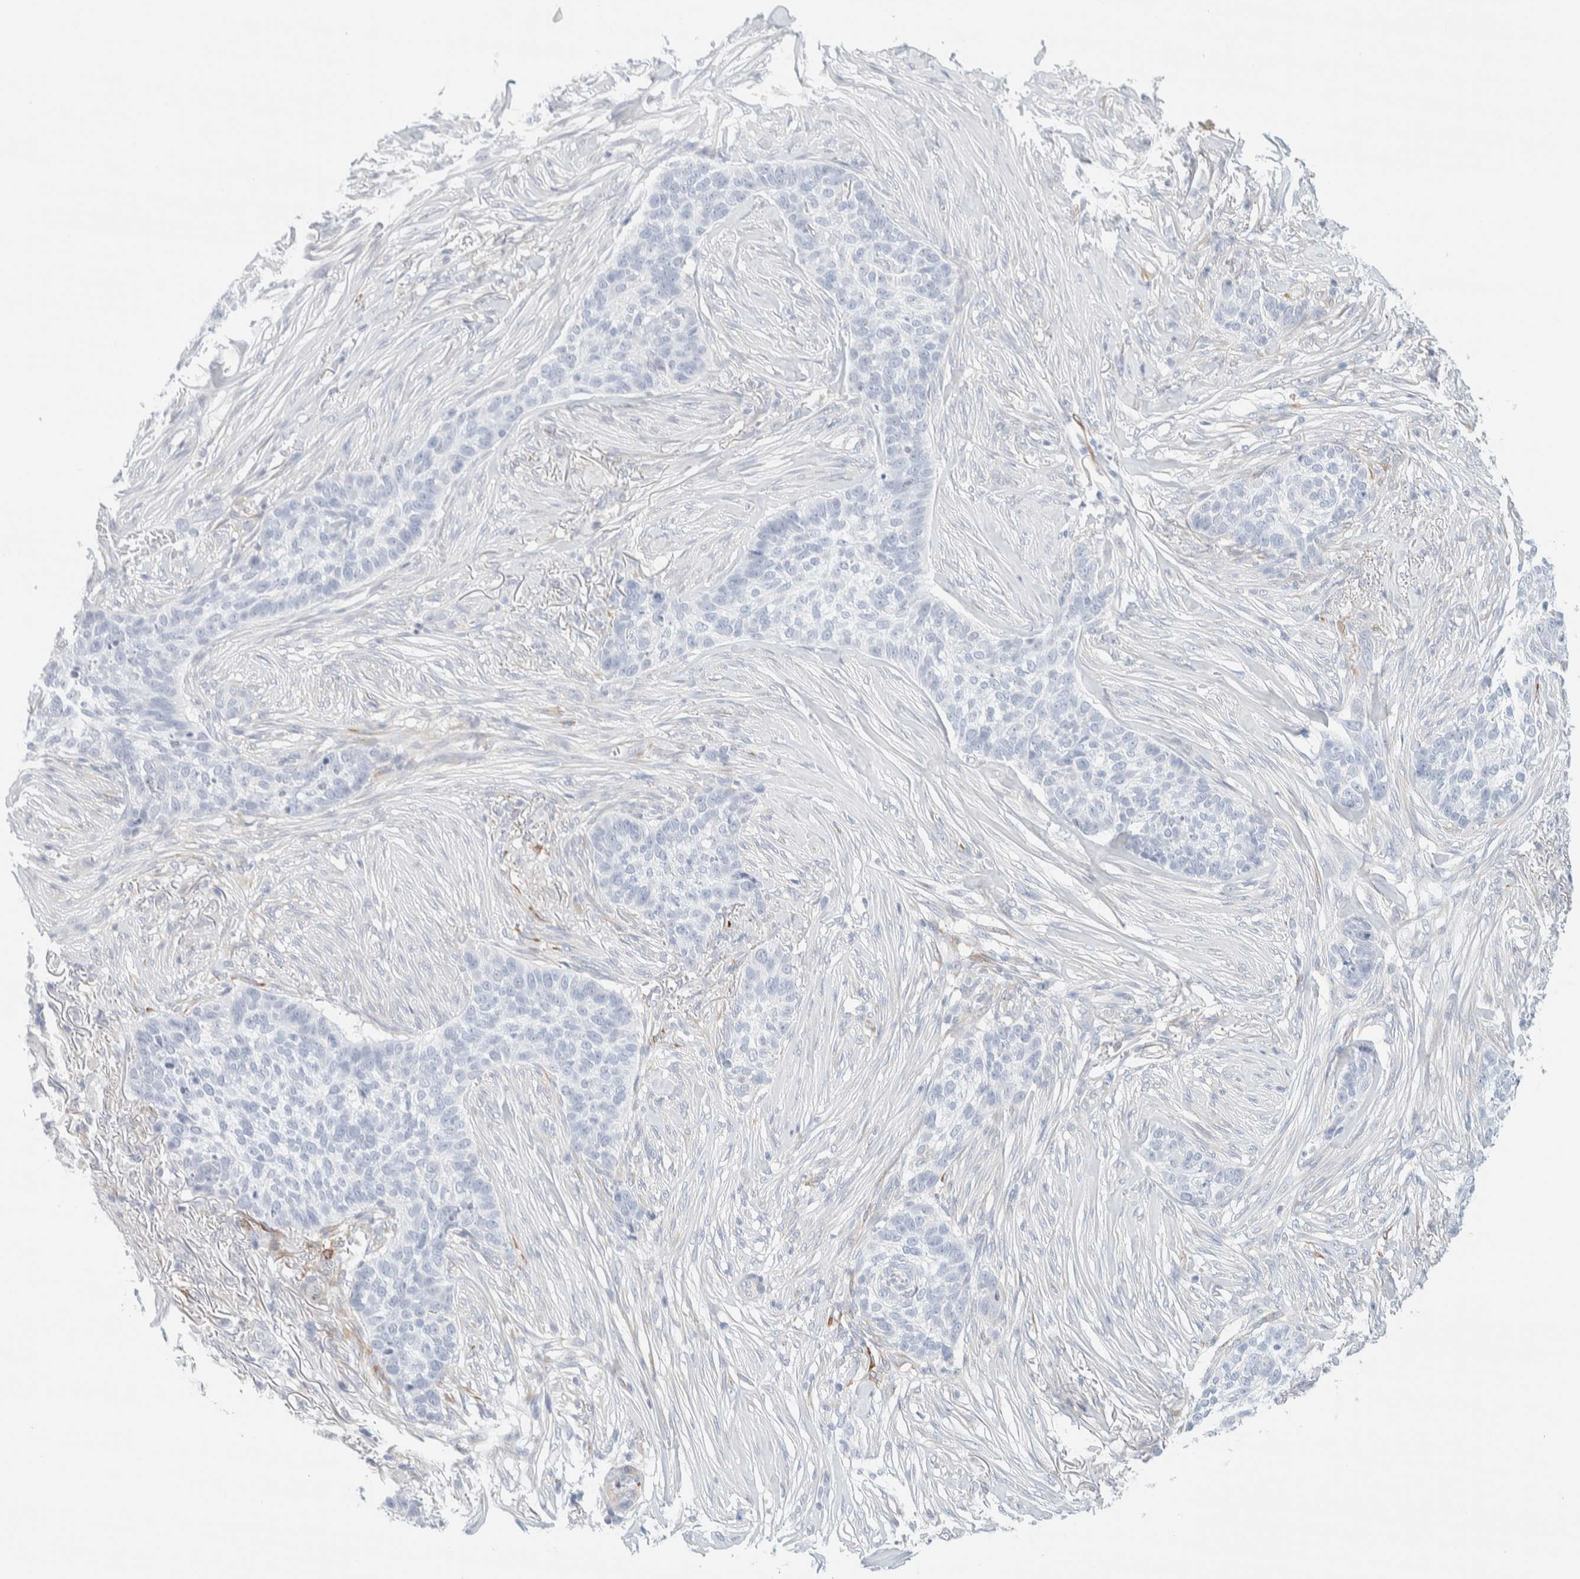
{"staining": {"intensity": "negative", "quantity": "none", "location": "none"}, "tissue": "skin cancer", "cell_type": "Tumor cells", "image_type": "cancer", "snomed": [{"axis": "morphology", "description": "Basal cell carcinoma"}, {"axis": "topography", "description": "Skin"}], "caption": "This is an immunohistochemistry (IHC) histopathology image of human basal cell carcinoma (skin). There is no staining in tumor cells.", "gene": "ATCAY", "patient": {"sex": "male", "age": 85}}